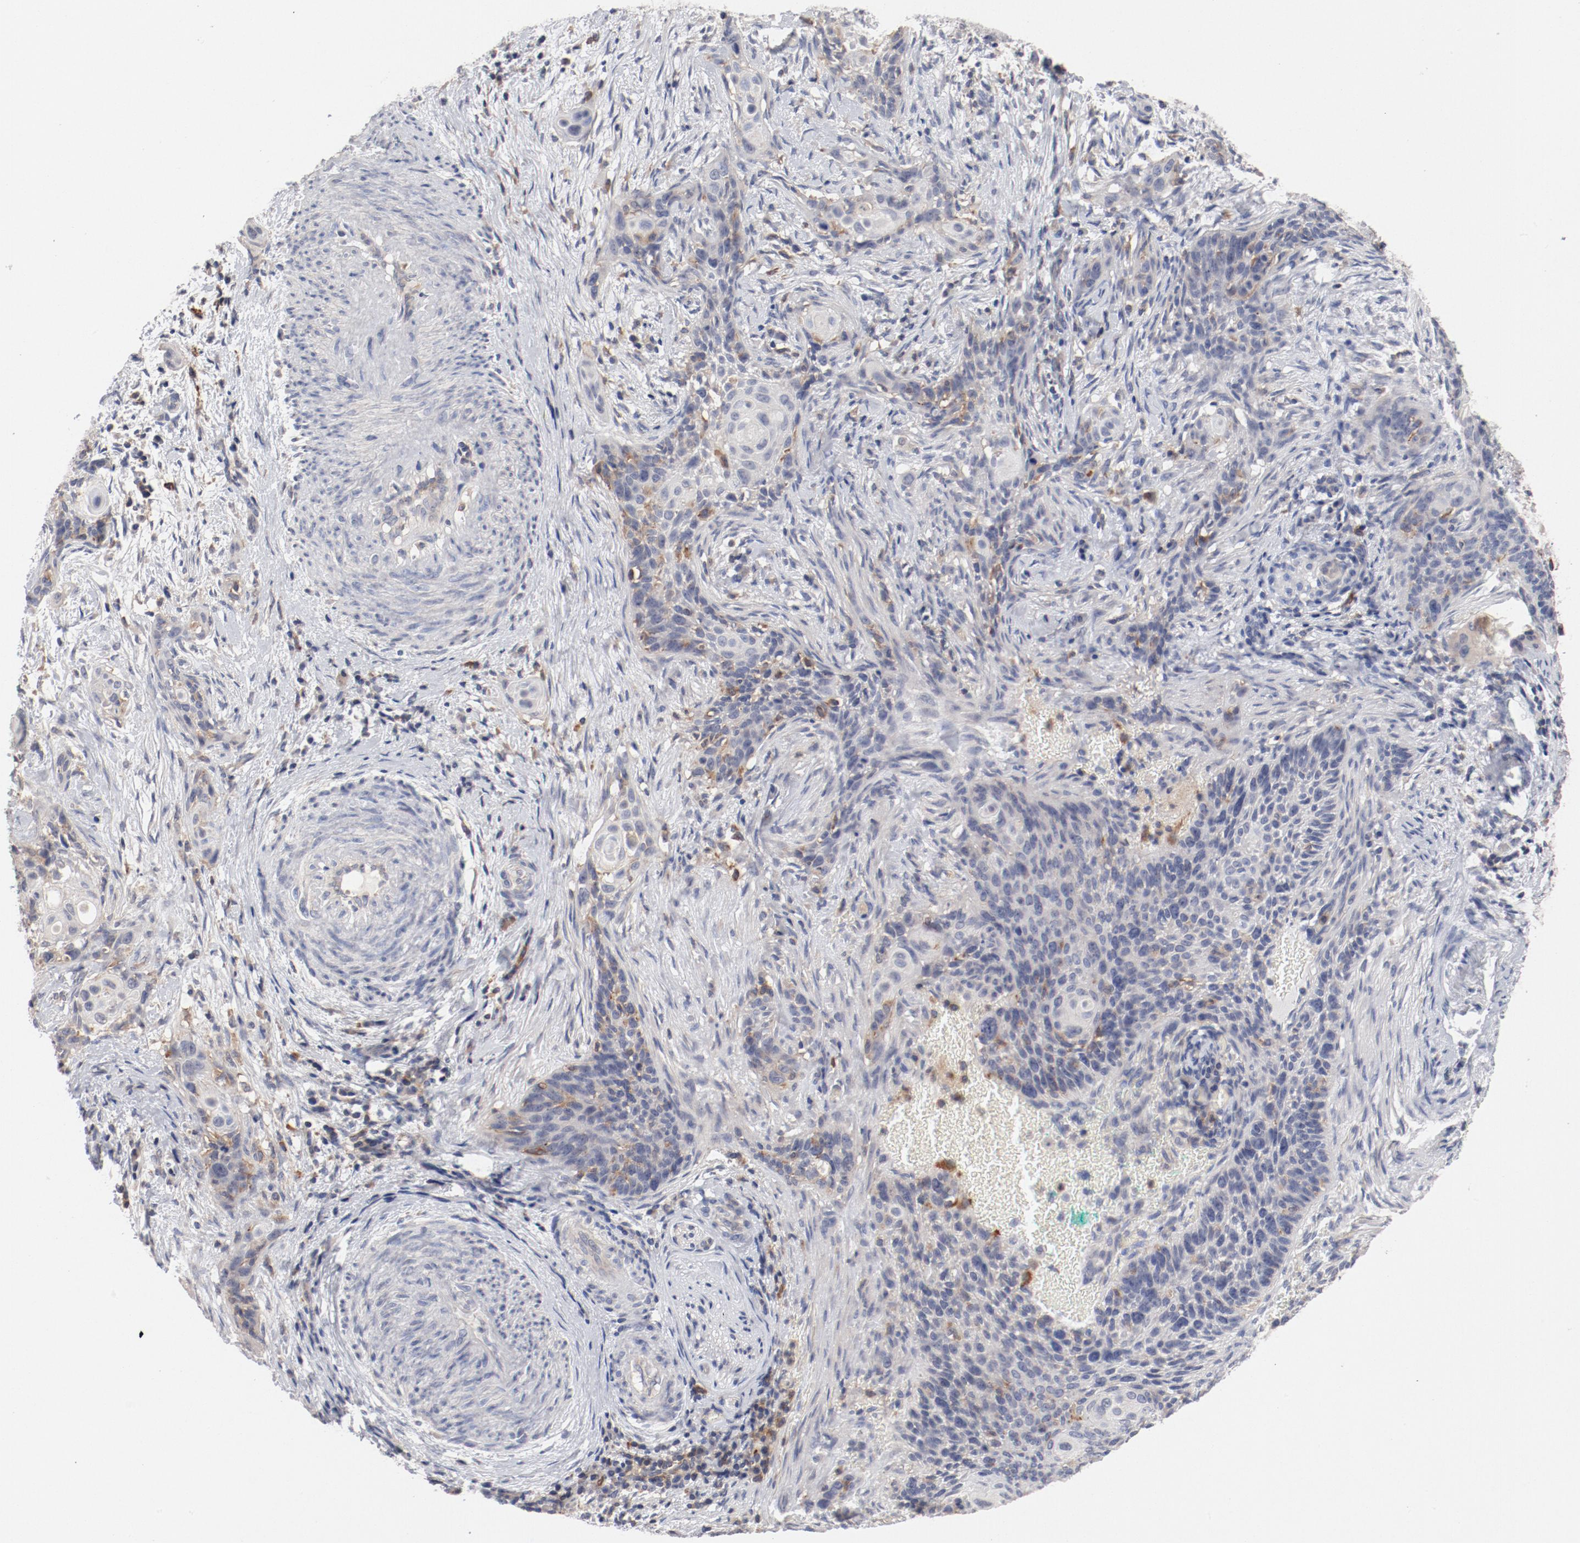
{"staining": {"intensity": "moderate", "quantity": "25%-75%", "location": "cytoplasmic/membranous"}, "tissue": "cervical cancer", "cell_type": "Tumor cells", "image_type": "cancer", "snomed": [{"axis": "morphology", "description": "Squamous cell carcinoma, NOS"}, {"axis": "topography", "description": "Cervix"}], "caption": "Immunohistochemical staining of human squamous cell carcinoma (cervical) exhibits moderate cytoplasmic/membranous protein positivity in about 25%-75% of tumor cells.", "gene": "CBL", "patient": {"sex": "female", "age": 33}}